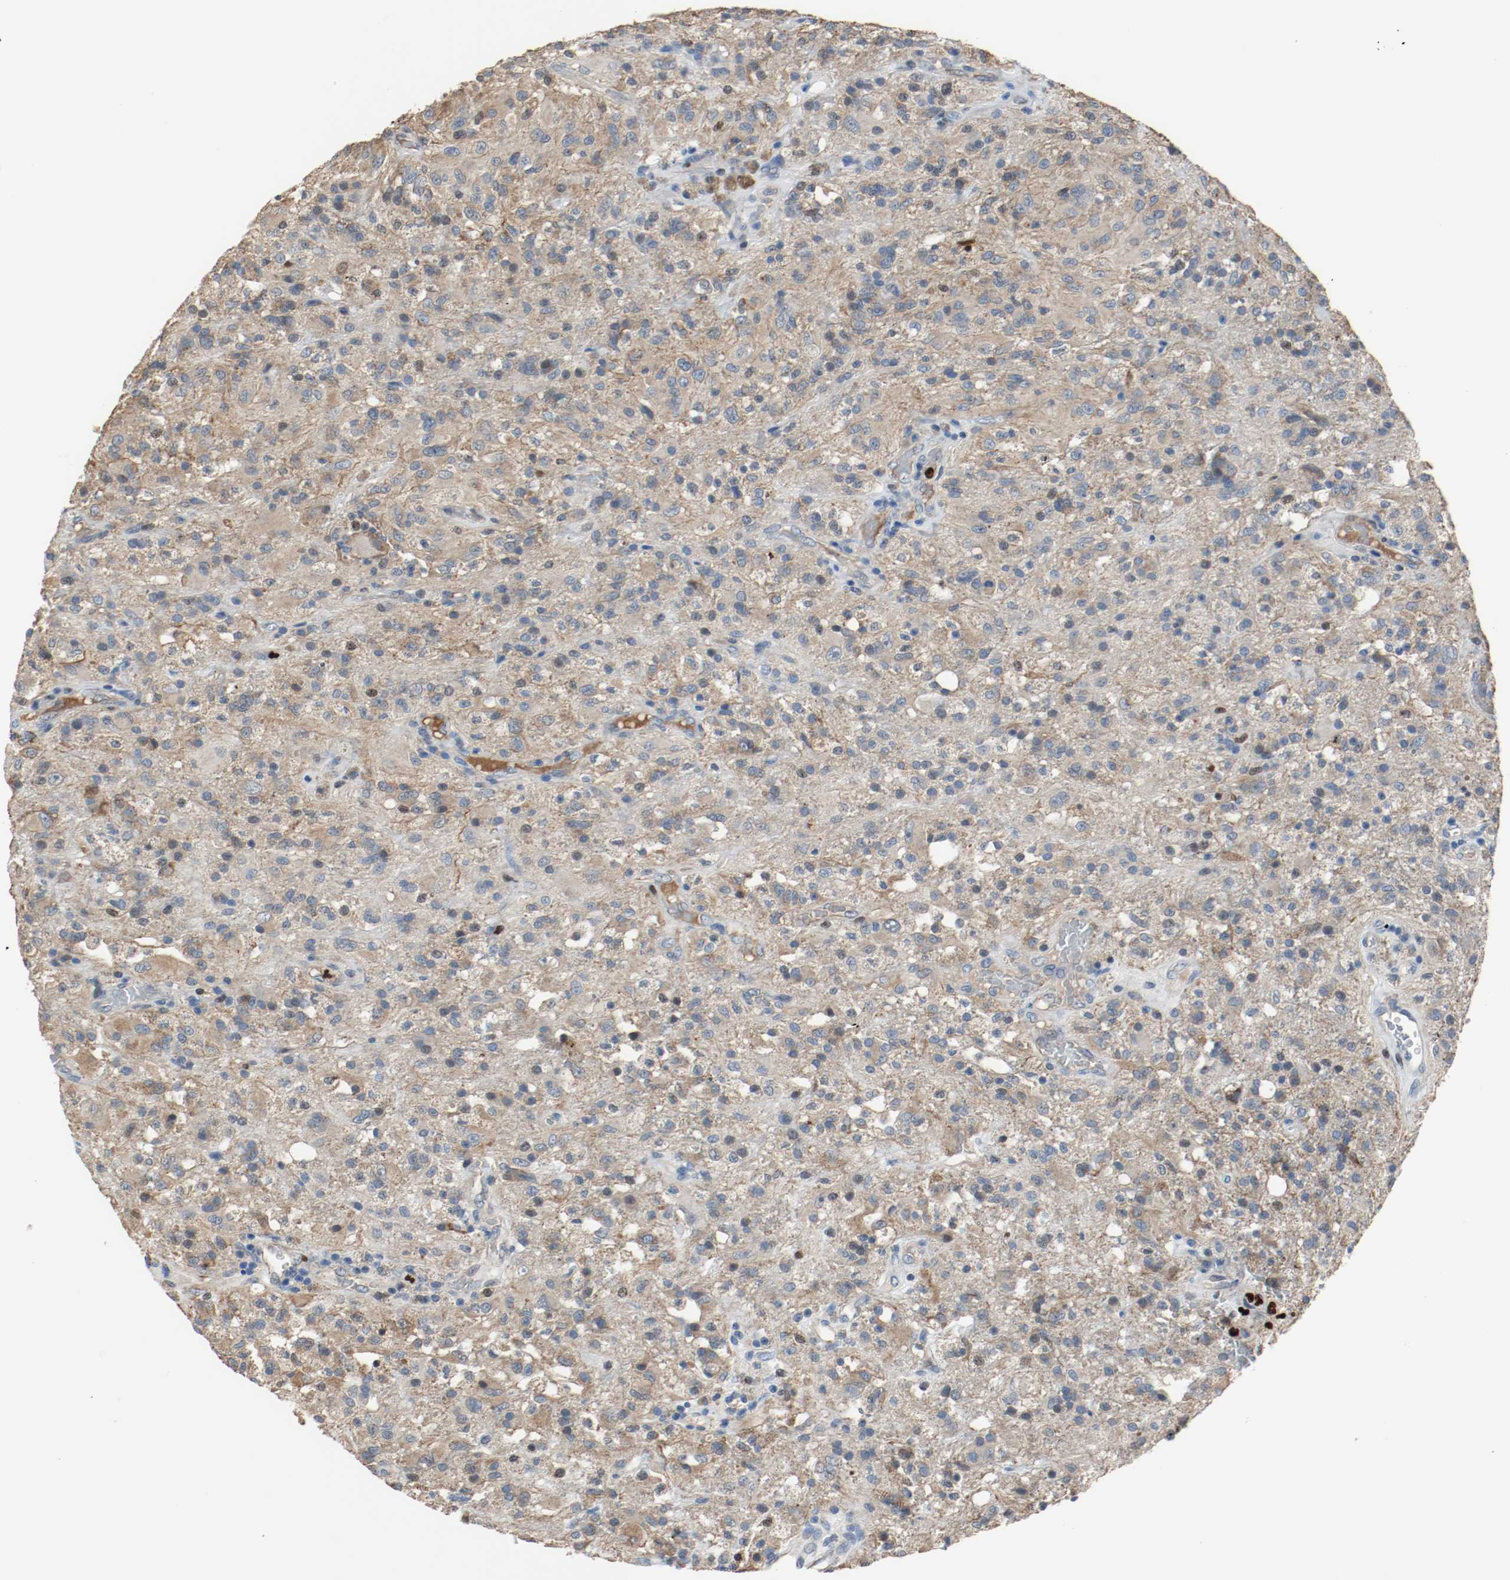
{"staining": {"intensity": "moderate", "quantity": "<25%", "location": "cytoplasmic/membranous"}, "tissue": "glioma", "cell_type": "Tumor cells", "image_type": "cancer", "snomed": [{"axis": "morphology", "description": "Normal tissue, NOS"}, {"axis": "morphology", "description": "Glioma, malignant, High grade"}, {"axis": "topography", "description": "Cerebral cortex"}], "caption": "Glioma tissue demonstrates moderate cytoplasmic/membranous expression in about <25% of tumor cells", "gene": "BLK", "patient": {"sex": "male", "age": 56}}